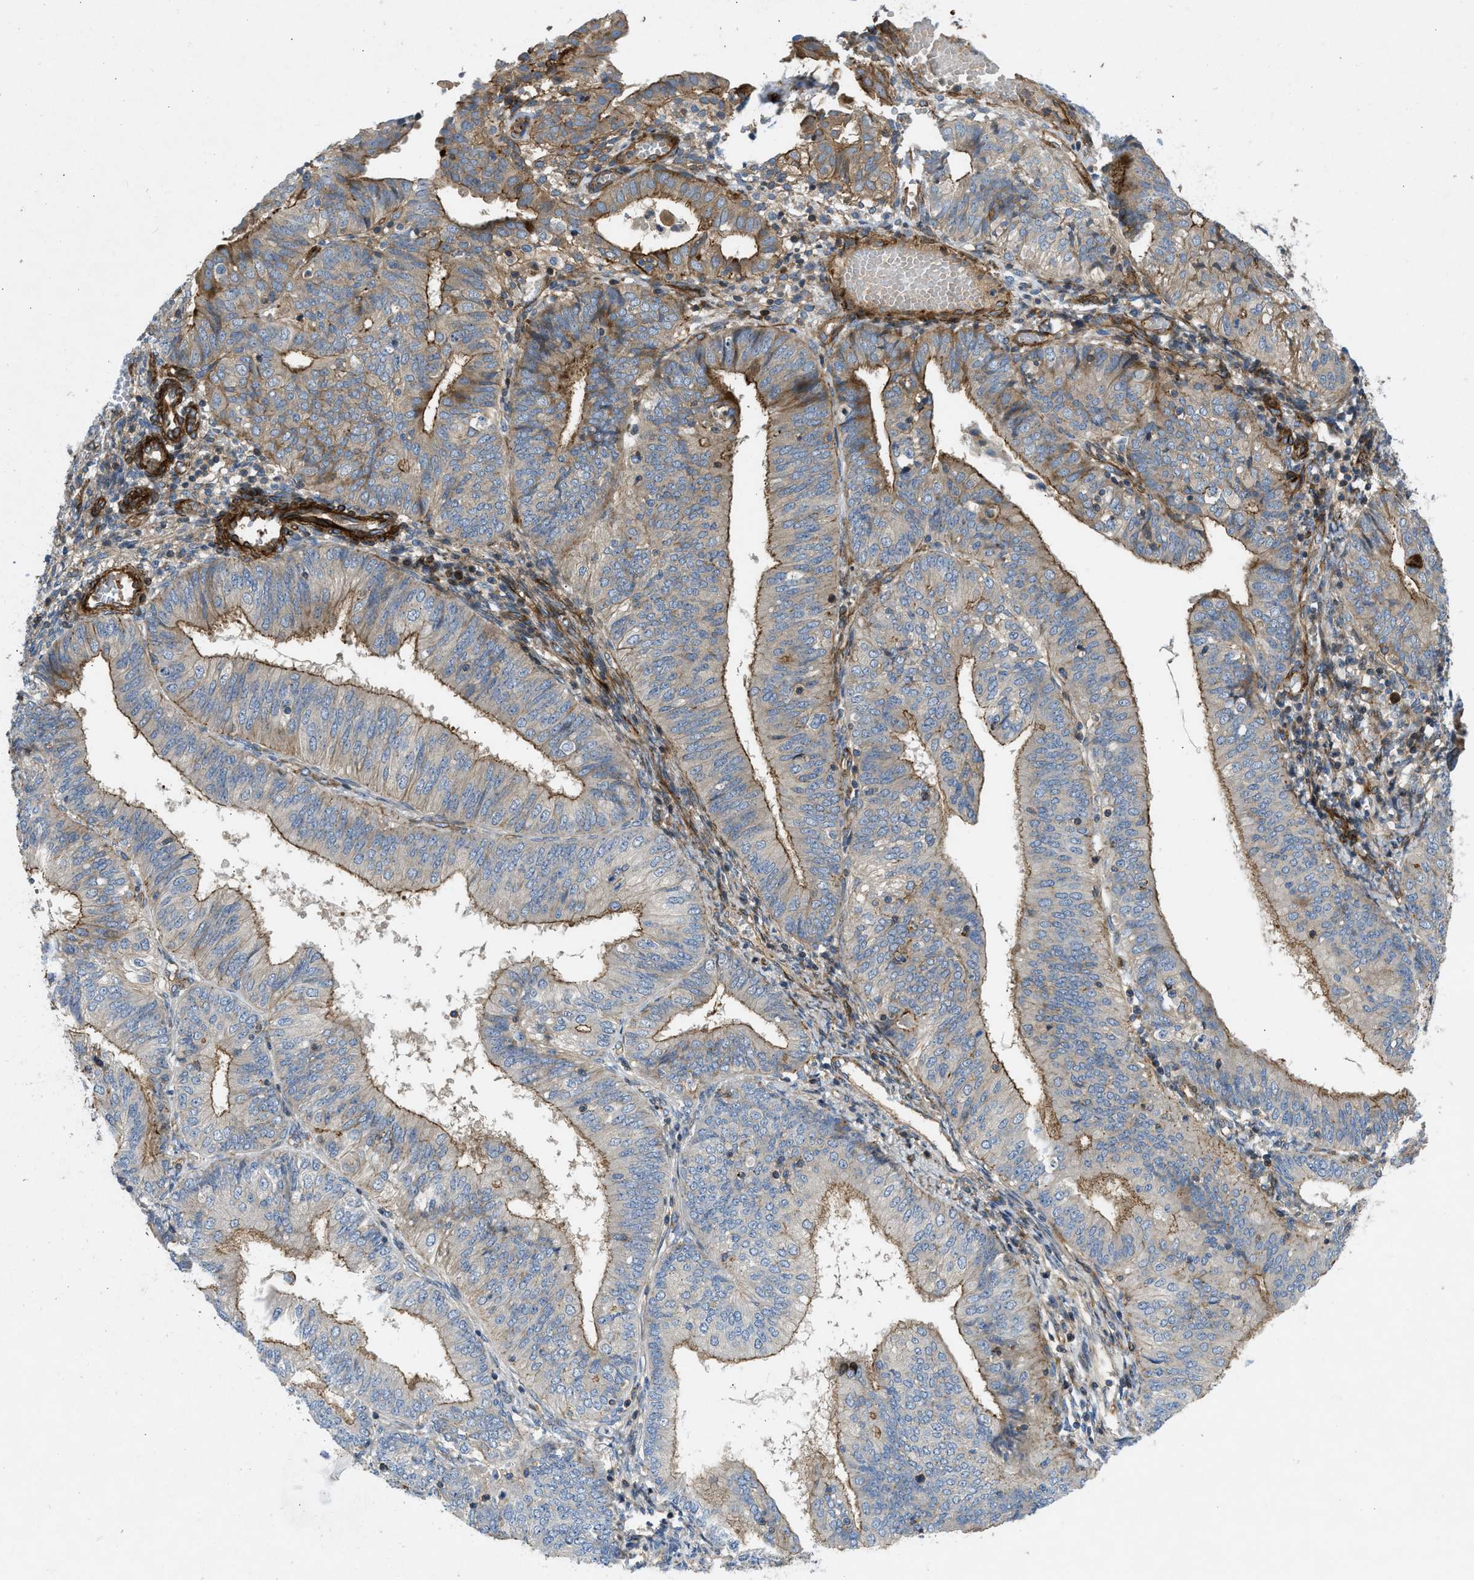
{"staining": {"intensity": "moderate", "quantity": "25%-75%", "location": "cytoplasmic/membranous"}, "tissue": "endometrial cancer", "cell_type": "Tumor cells", "image_type": "cancer", "snomed": [{"axis": "morphology", "description": "Adenocarcinoma, NOS"}, {"axis": "topography", "description": "Endometrium"}], "caption": "Immunohistochemistry (IHC) of endometrial cancer shows medium levels of moderate cytoplasmic/membranous positivity in approximately 25%-75% of tumor cells. (DAB (3,3'-diaminobenzidine) = brown stain, brightfield microscopy at high magnification).", "gene": "NYNRIN", "patient": {"sex": "female", "age": 58}}